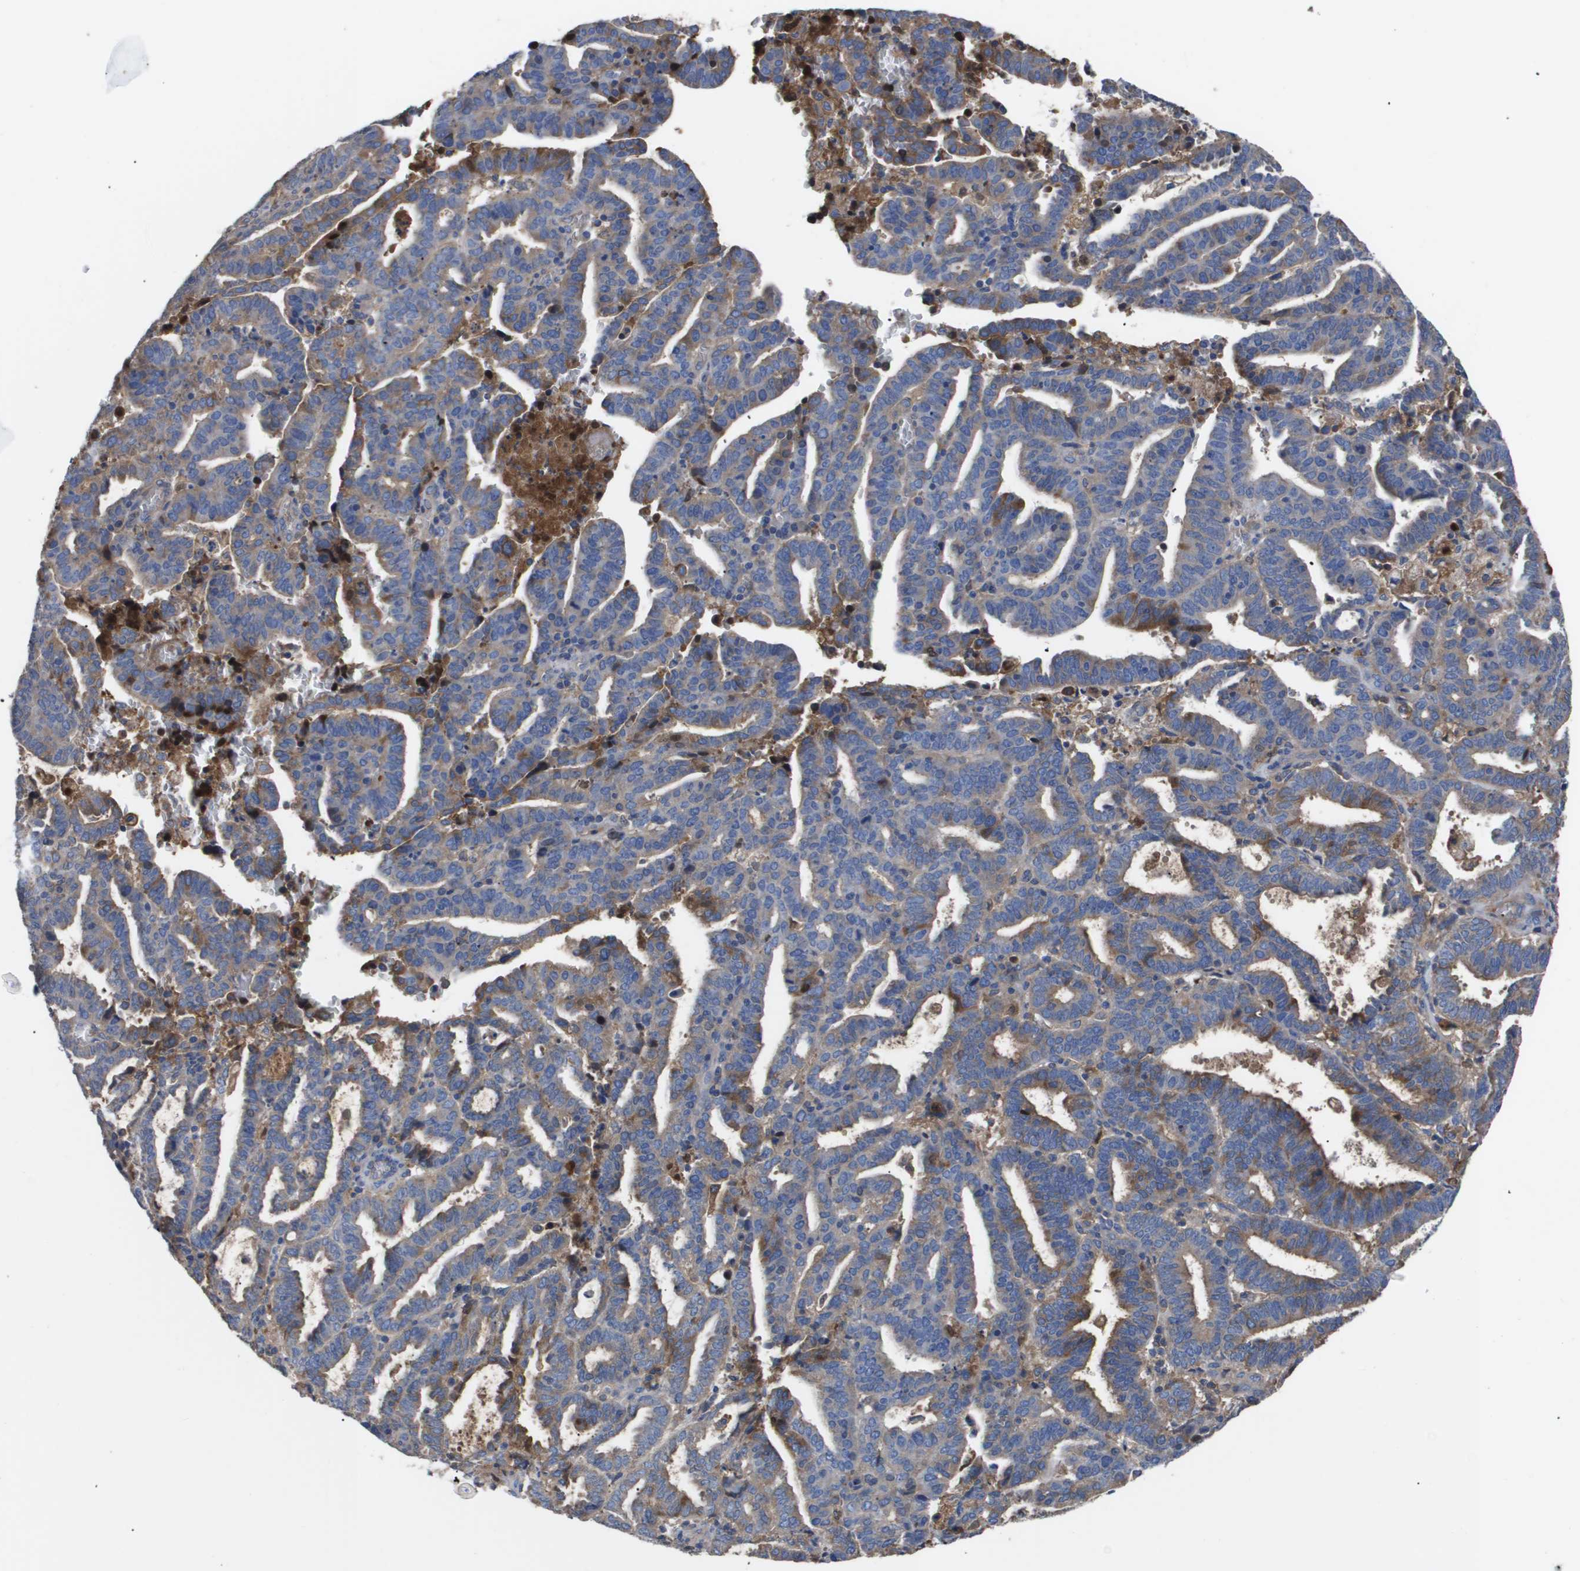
{"staining": {"intensity": "moderate", "quantity": "25%-75%", "location": "cytoplasmic/membranous"}, "tissue": "endometrial cancer", "cell_type": "Tumor cells", "image_type": "cancer", "snomed": [{"axis": "morphology", "description": "Adenocarcinoma, NOS"}, {"axis": "topography", "description": "Uterus"}], "caption": "A histopathology image showing moderate cytoplasmic/membranous expression in about 25%-75% of tumor cells in adenocarcinoma (endometrial), as visualized by brown immunohistochemical staining.", "gene": "SERPINA6", "patient": {"sex": "female", "age": 83}}